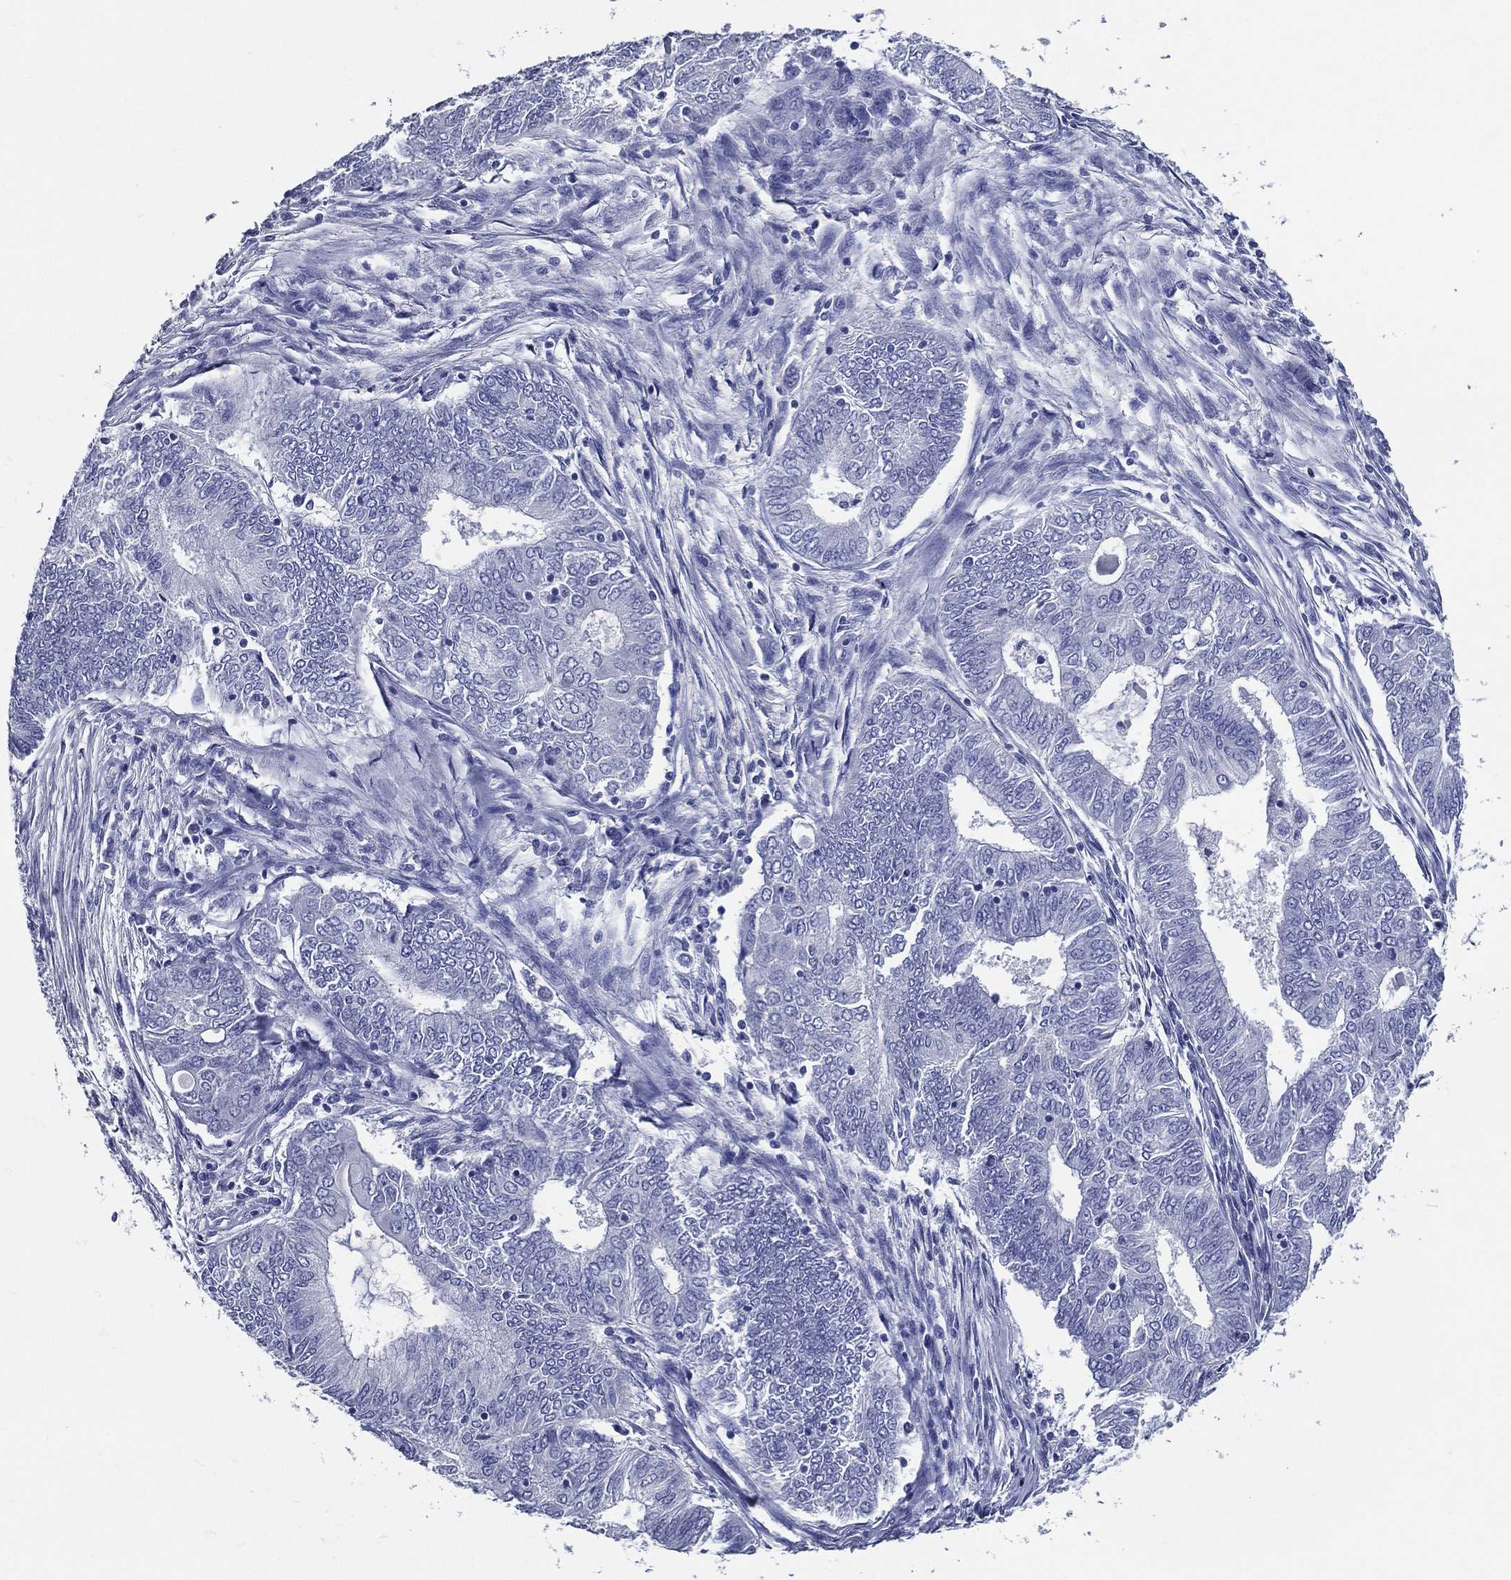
{"staining": {"intensity": "negative", "quantity": "none", "location": "none"}, "tissue": "endometrial cancer", "cell_type": "Tumor cells", "image_type": "cancer", "snomed": [{"axis": "morphology", "description": "Adenocarcinoma, NOS"}, {"axis": "topography", "description": "Endometrium"}], "caption": "There is no significant positivity in tumor cells of endometrial cancer.", "gene": "ACE2", "patient": {"sex": "female", "age": 62}}